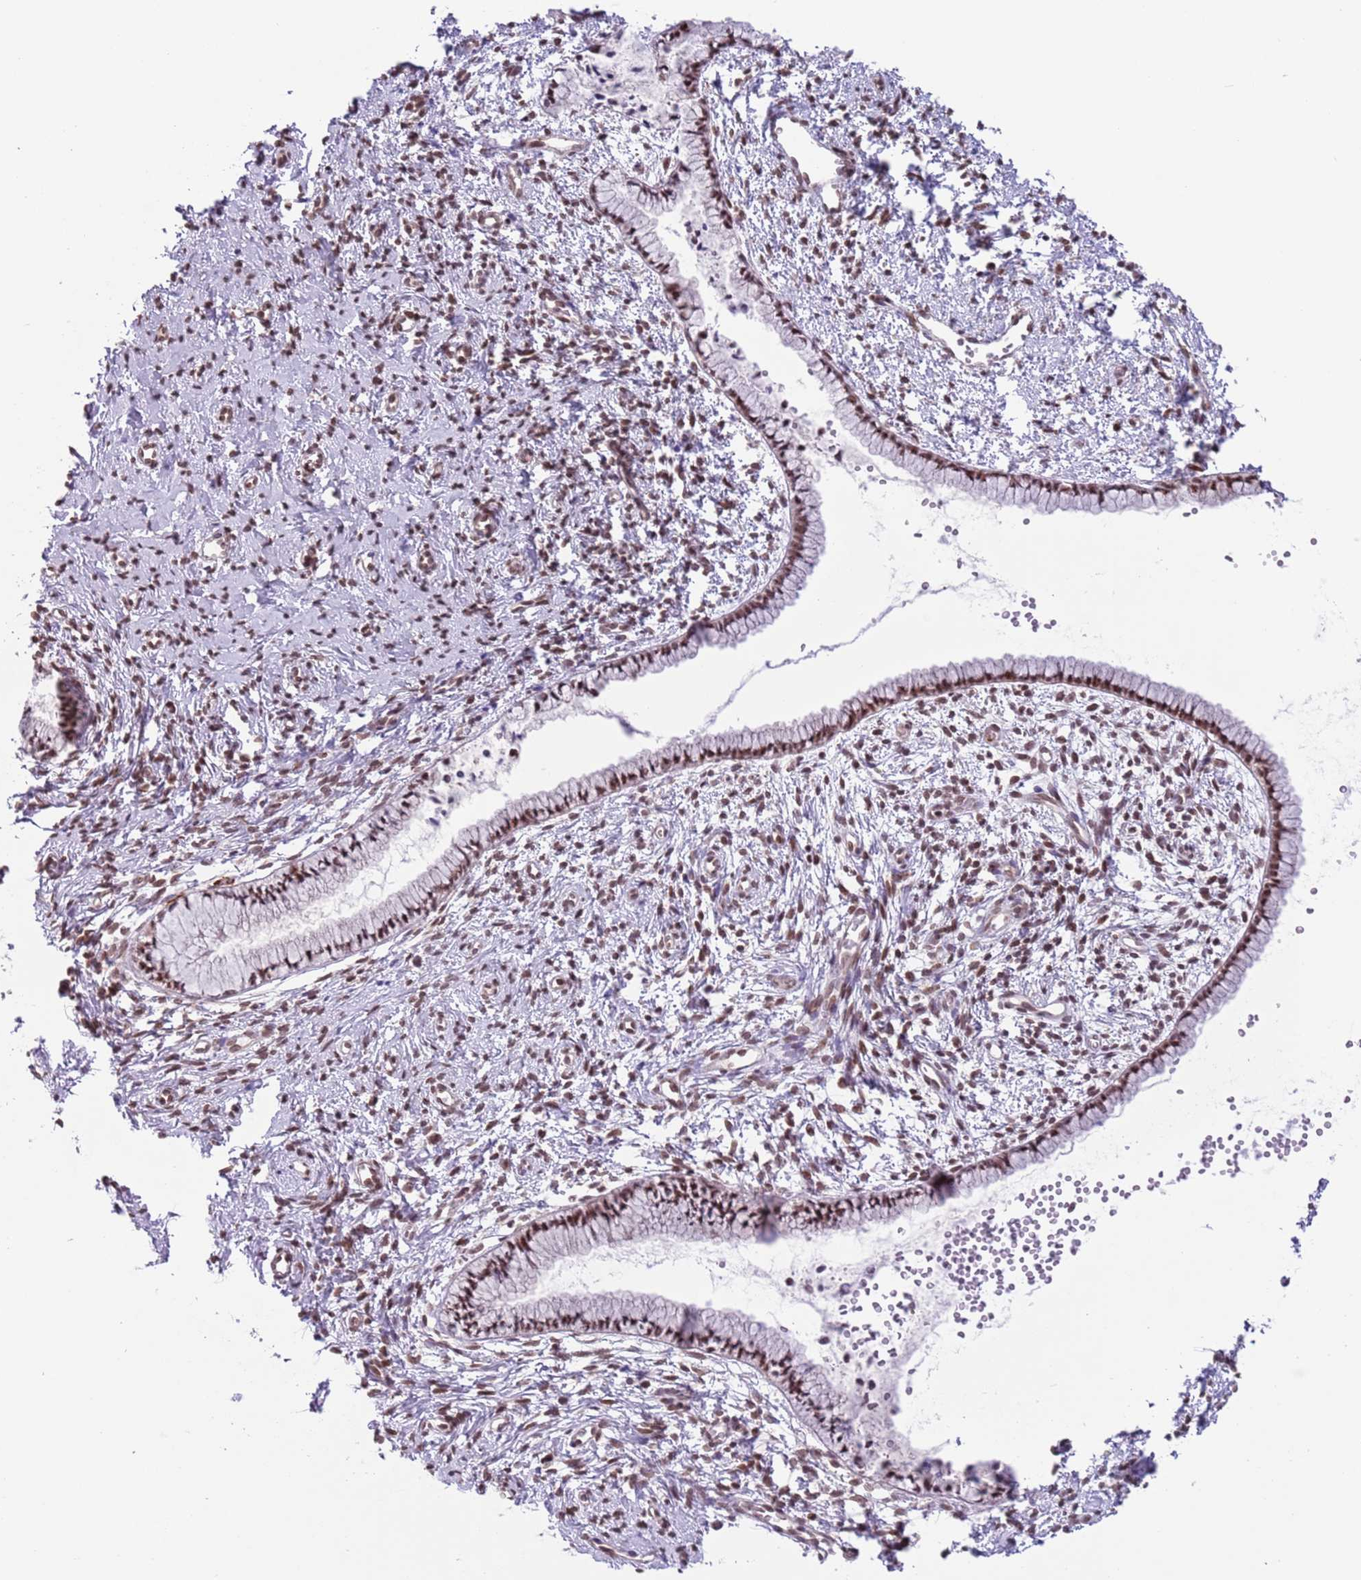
{"staining": {"intensity": "moderate", "quantity": ">75%", "location": "nuclear"}, "tissue": "cervix", "cell_type": "Glandular cells", "image_type": "normal", "snomed": [{"axis": "morphology", "description": "Normal tissue, NOS"}, {"axis": "topography", "description": "Cervix"}], "caption": "Immunohistochemical staining of normal cervix reveals medium levels of moderate nuclear staining in about >75% of glandular cells.", "gene": "SIPA1L3", "patient": {"sex": "female", "age": 57}}